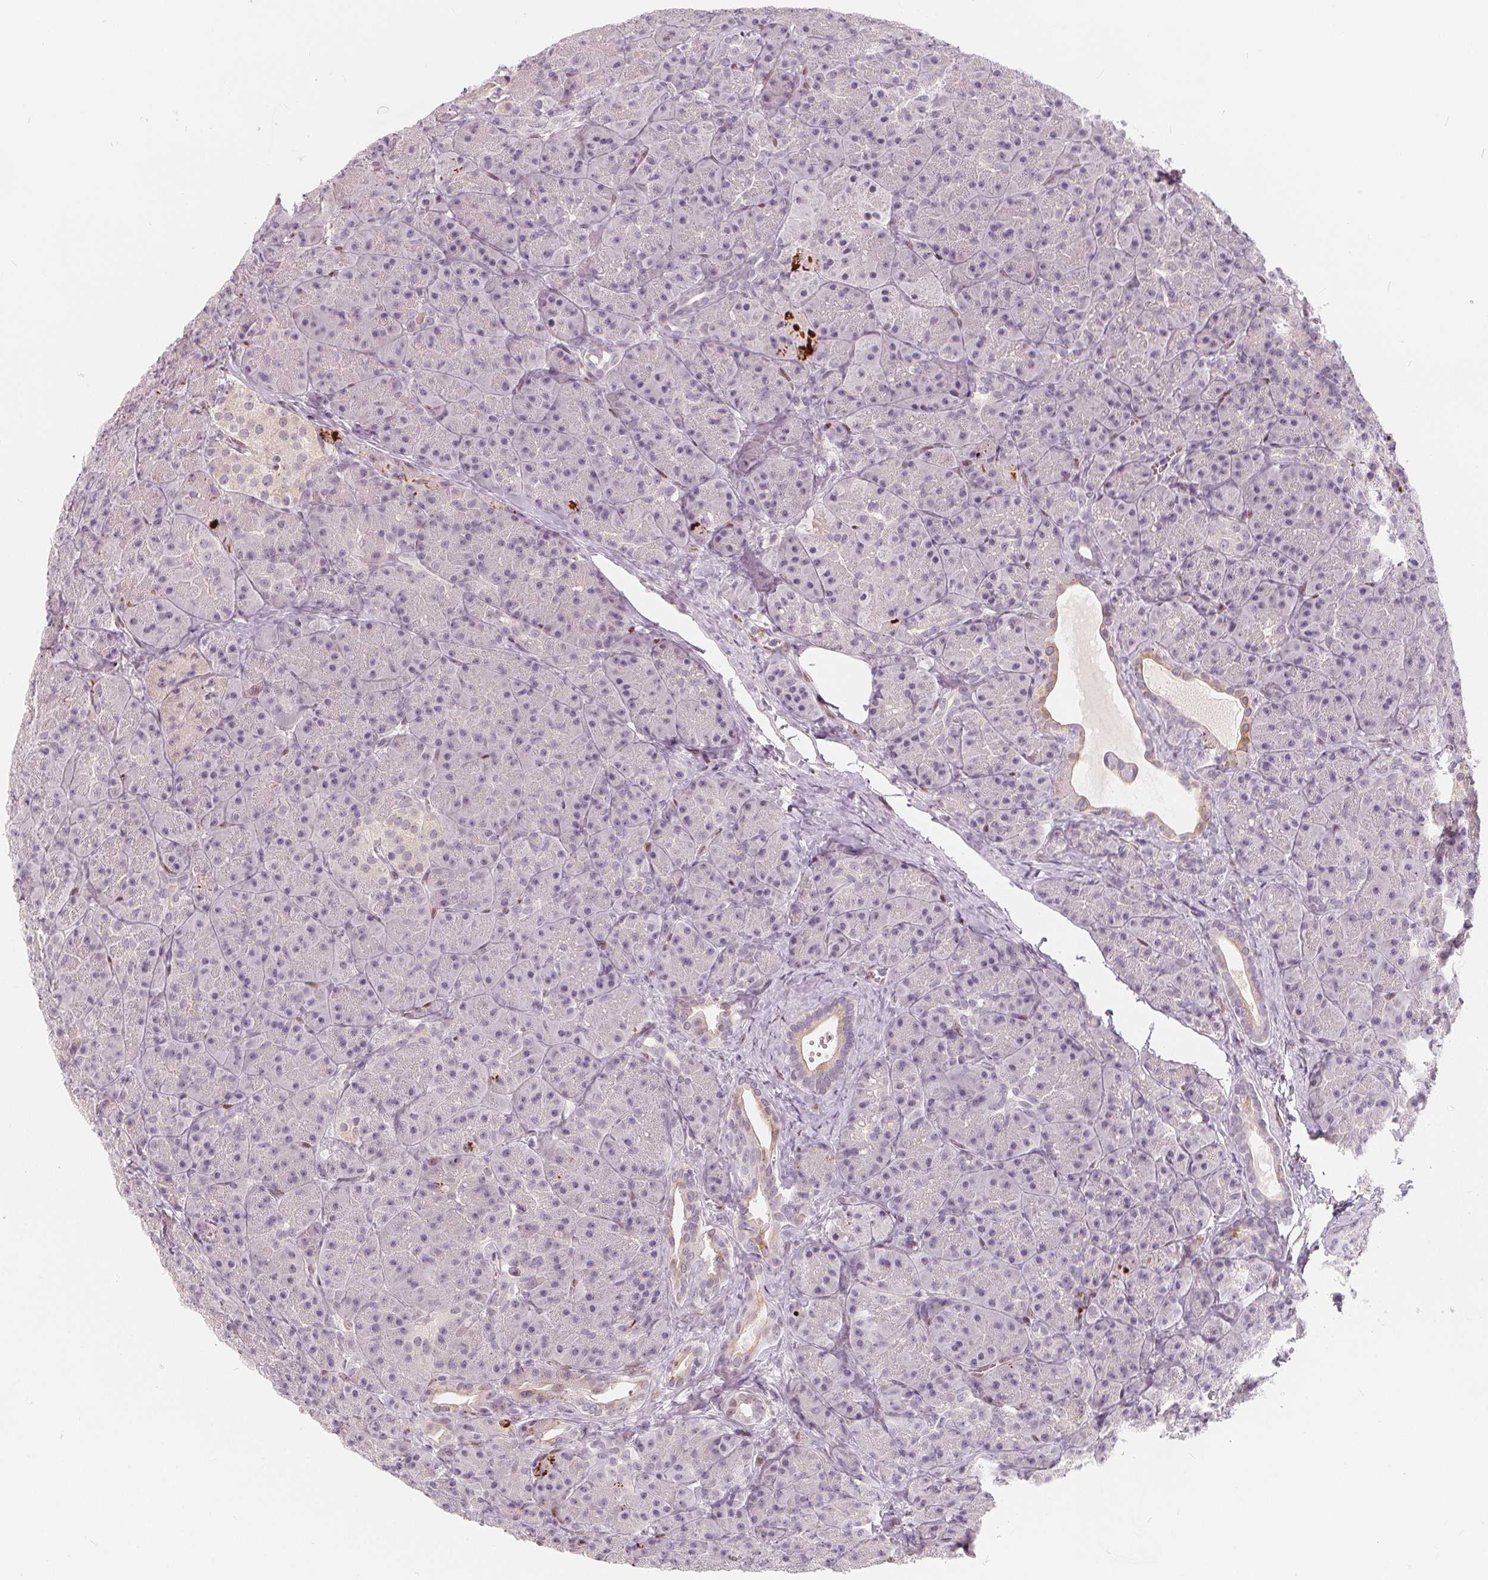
{"staining": {"intensity": "negative", "quantity": "none", "location": "none"}, "tissue": "pancreas", "cell_type": "Exocrine glandular cells", "image_type": "normal", "snomed": [{"axis": "morphology", "description": "Normal tissue, NOS"}, {"axis": "topography", "description": "Pancreas"}], "caption": "The immunohistochemistry (IHC) histopathology image has no significant positivity in exocrine glandular cells of pancreas.", "gene": "DRC3", "patient": {"sex": "male", "age": 57}}